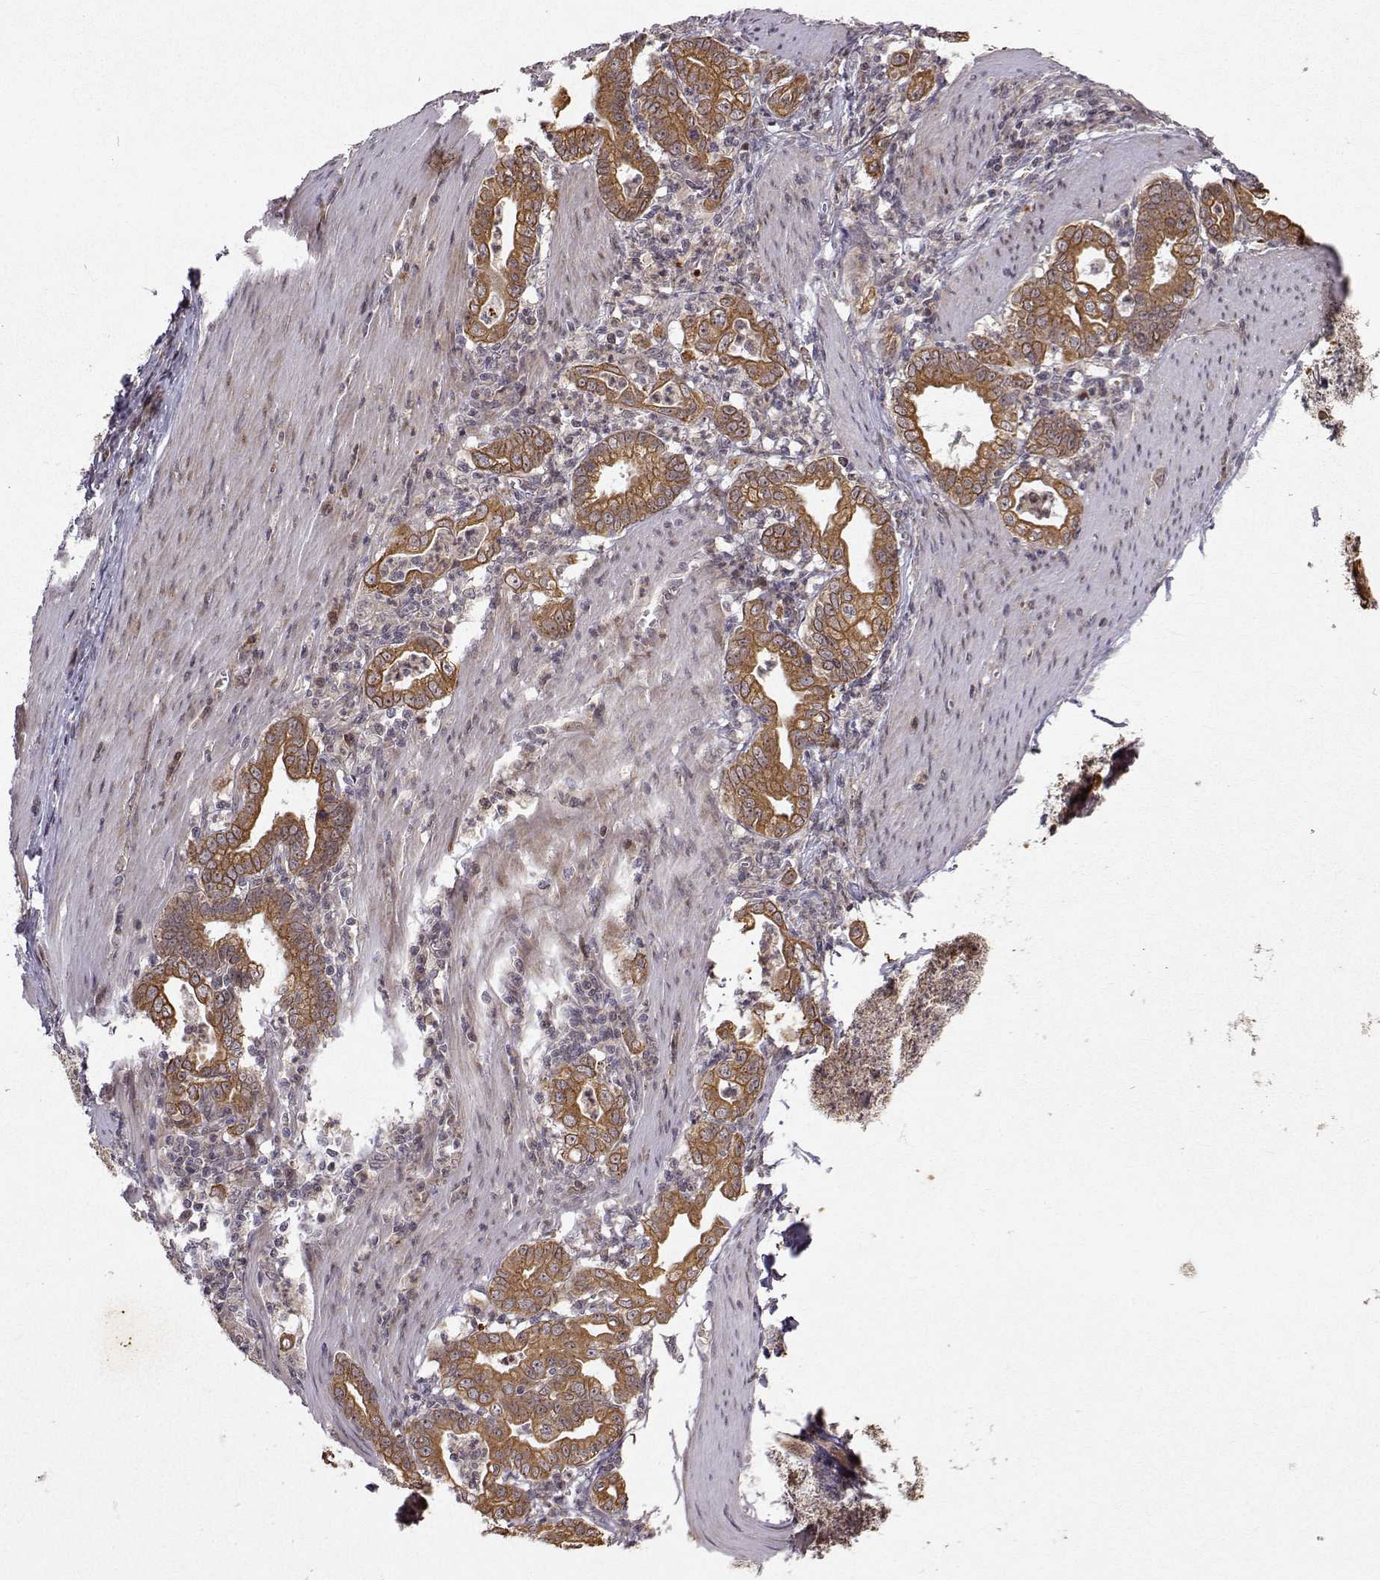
{"staining": {"intensity": "strong", "quantity": ">75%", "location": "cytoplasmic/membranous"}, "tissue": "stomach cancer", "cell_type": "Tumor cells", "image_type": "cancer", "snomed": [{"axis": "morphology", "description": "Adenocarcinoma, NOS"}, {"axis": "topography", "description": "Stomach, upper"}], "caption": "Immunohistochemistry photomicrograph of neoplastic tissue: human stomach adenocarcinoma stained using IHC demonstrates high levels of strong protein expression localized specifically in the cytoplasmic/membranous of tumor cells, appearing as a cytoplasmic/membranous brown color.", "gene": "APC", "patient": {"sex": "female", "age": 79}}